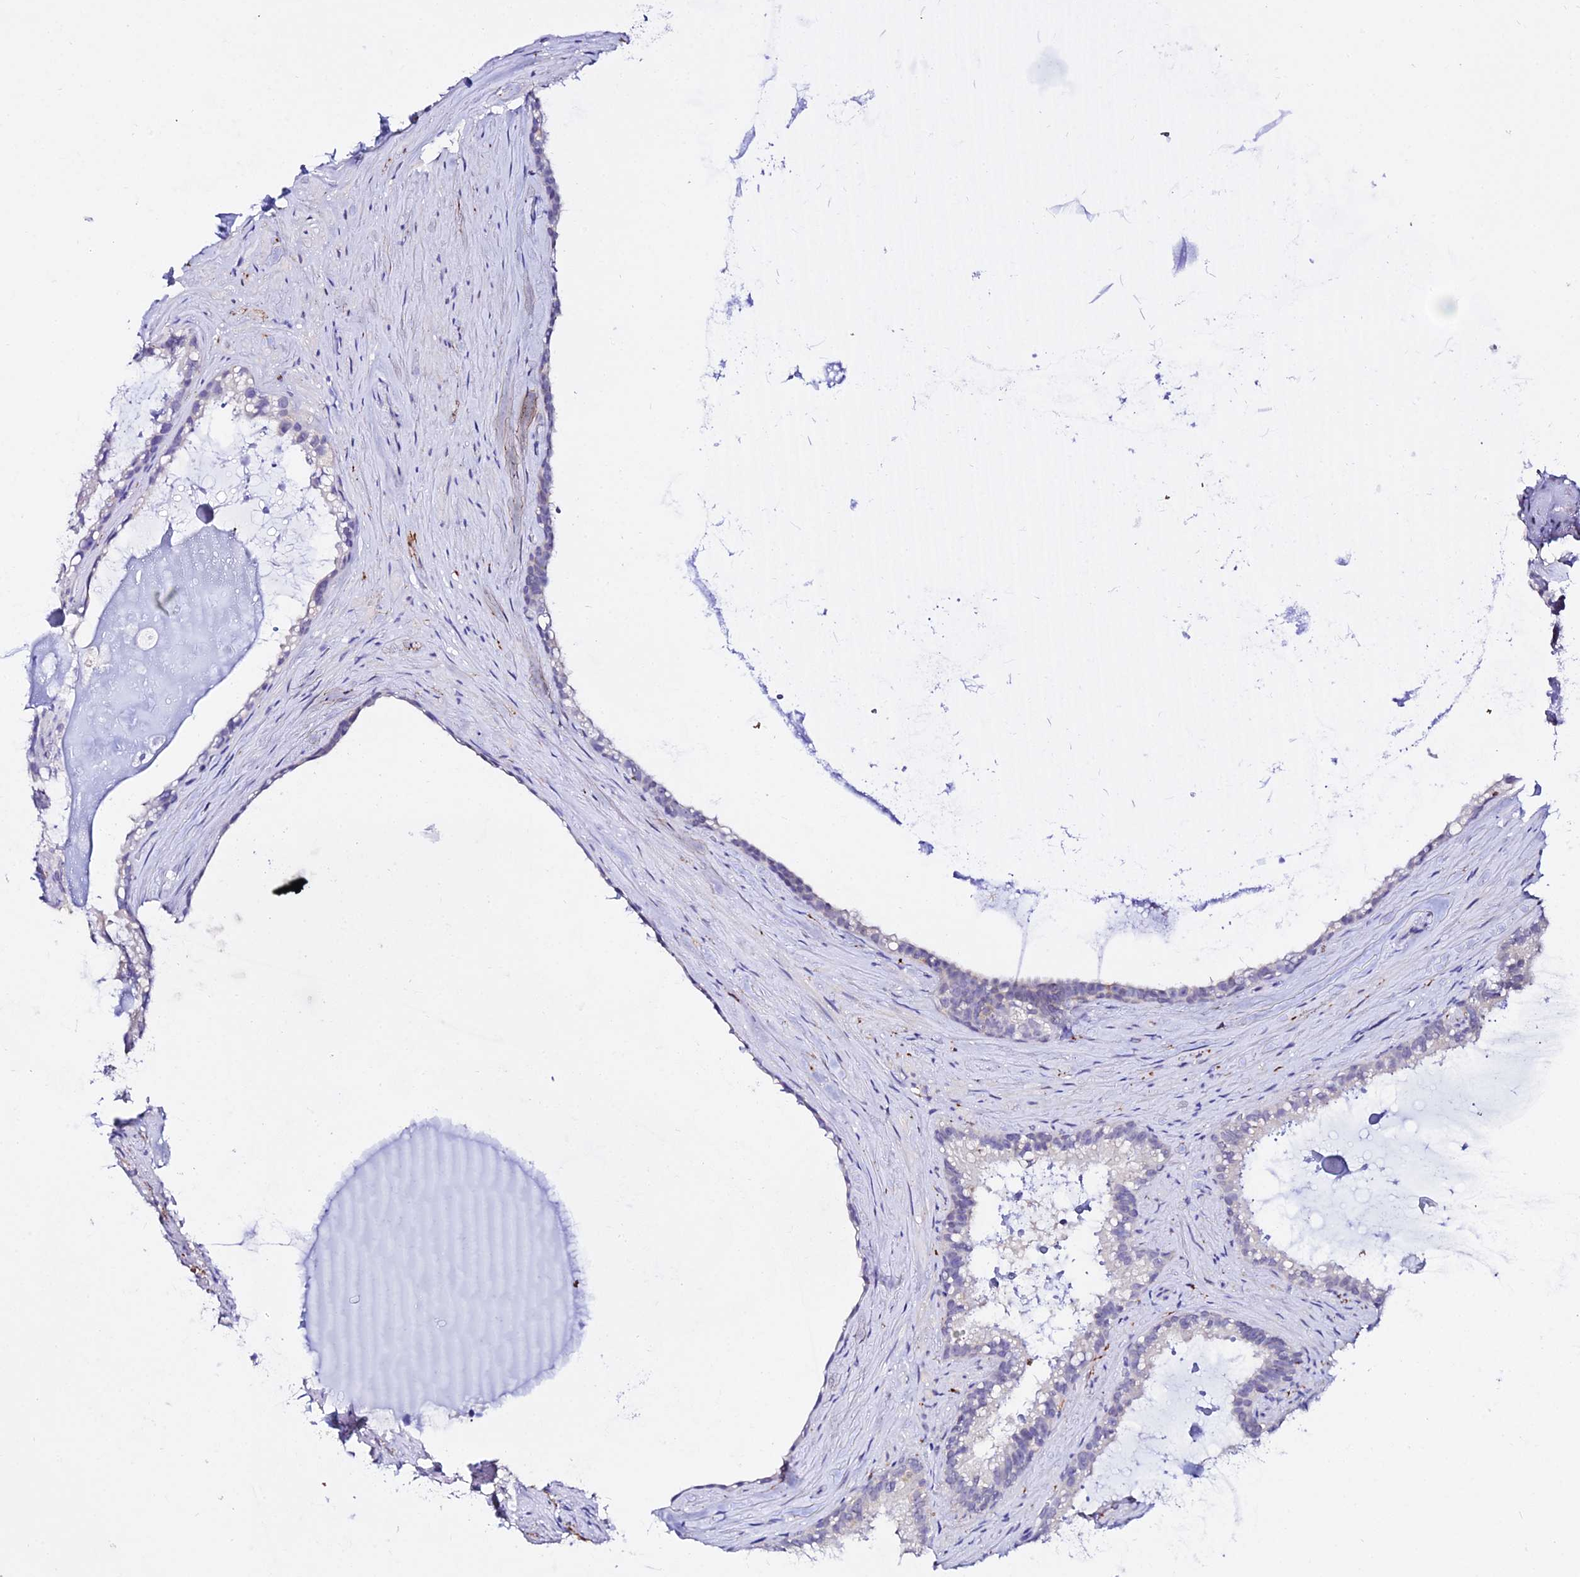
{"staining": {"intensity": "weak", "quantity": "<25%", "location": "cytoplasmic/membranous"}, "tissue": "seminal vesicle", "cell_type": "Glandular cells", "image_type": "normal", "snomed": [{"axis": "morphology", "description": "Normal tissue, NOS"}, {"axis": "topography", "description": "Prostate"}, {"axis": "topography", "description": "Seminal veicle"}], "caption": "This is an immunohistochemistry histopathology image of unremarkable human seminal vesicle. There is no positivity in glandular cells.", "gene": "ATG16L2", "patient": {"sex": "male", "age": 79}}